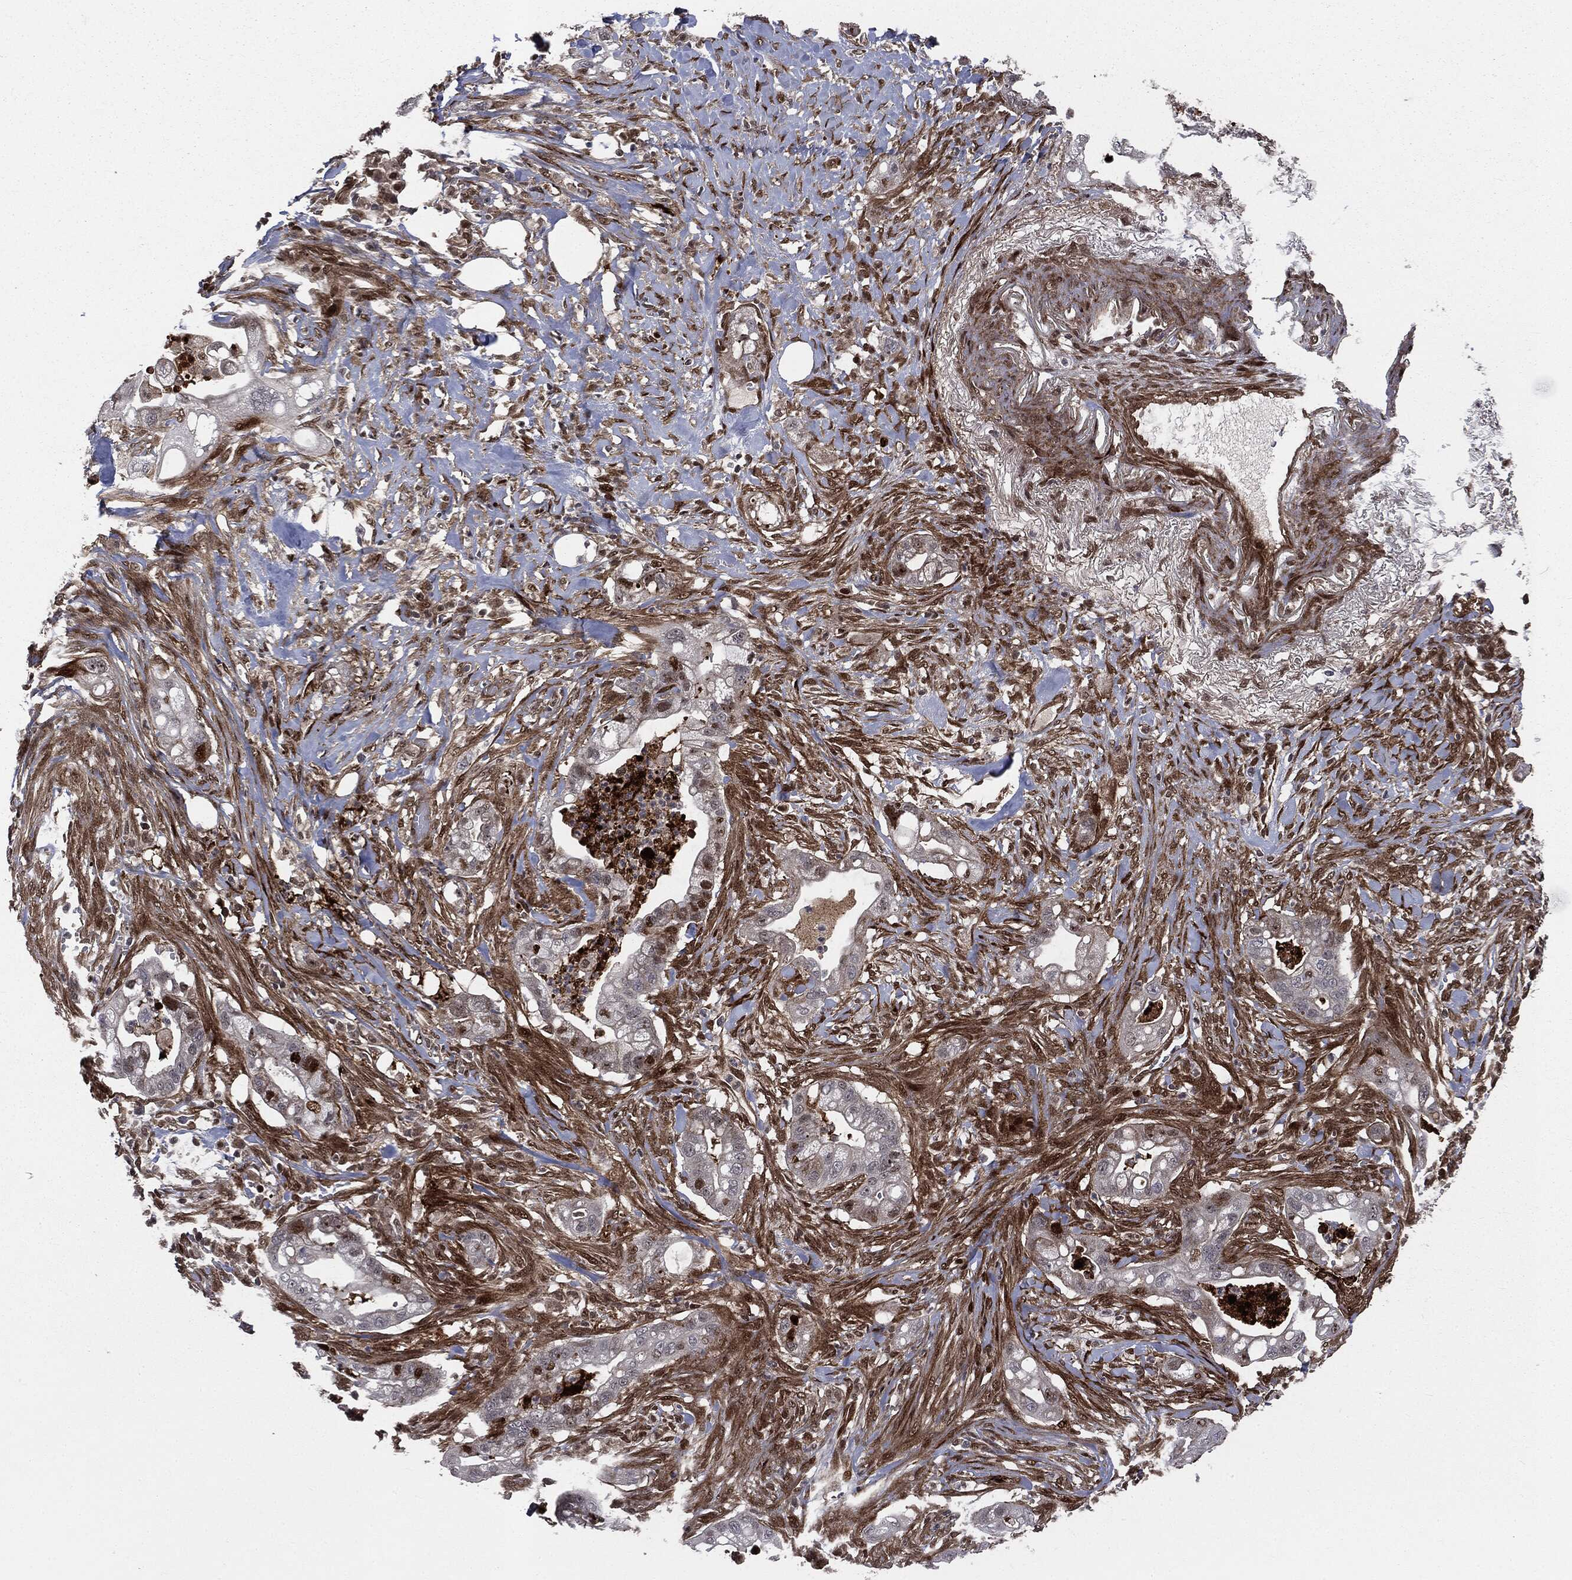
{"staining": {"intensity": "strong", "quantity": "<25%", "location": "nuclear"}, "tissue": "pancreatic cancer", "cell_type": "Tumor cells", "image_type": "cancer", "snomed": [{"axis": "morphology", "description": "Adenocarcinoma, NOS"}, {"axis": "topography", "description": "Pancreas"}], "caption": "Immunohistochemistry (DAB) staining of human adenocarcinoma (pancreatic) displays strong nuclear protein staining in approximately <25% of tumor cells.", "gene": "SMAD4", "patient": {"sex": "male", "age": 44}}